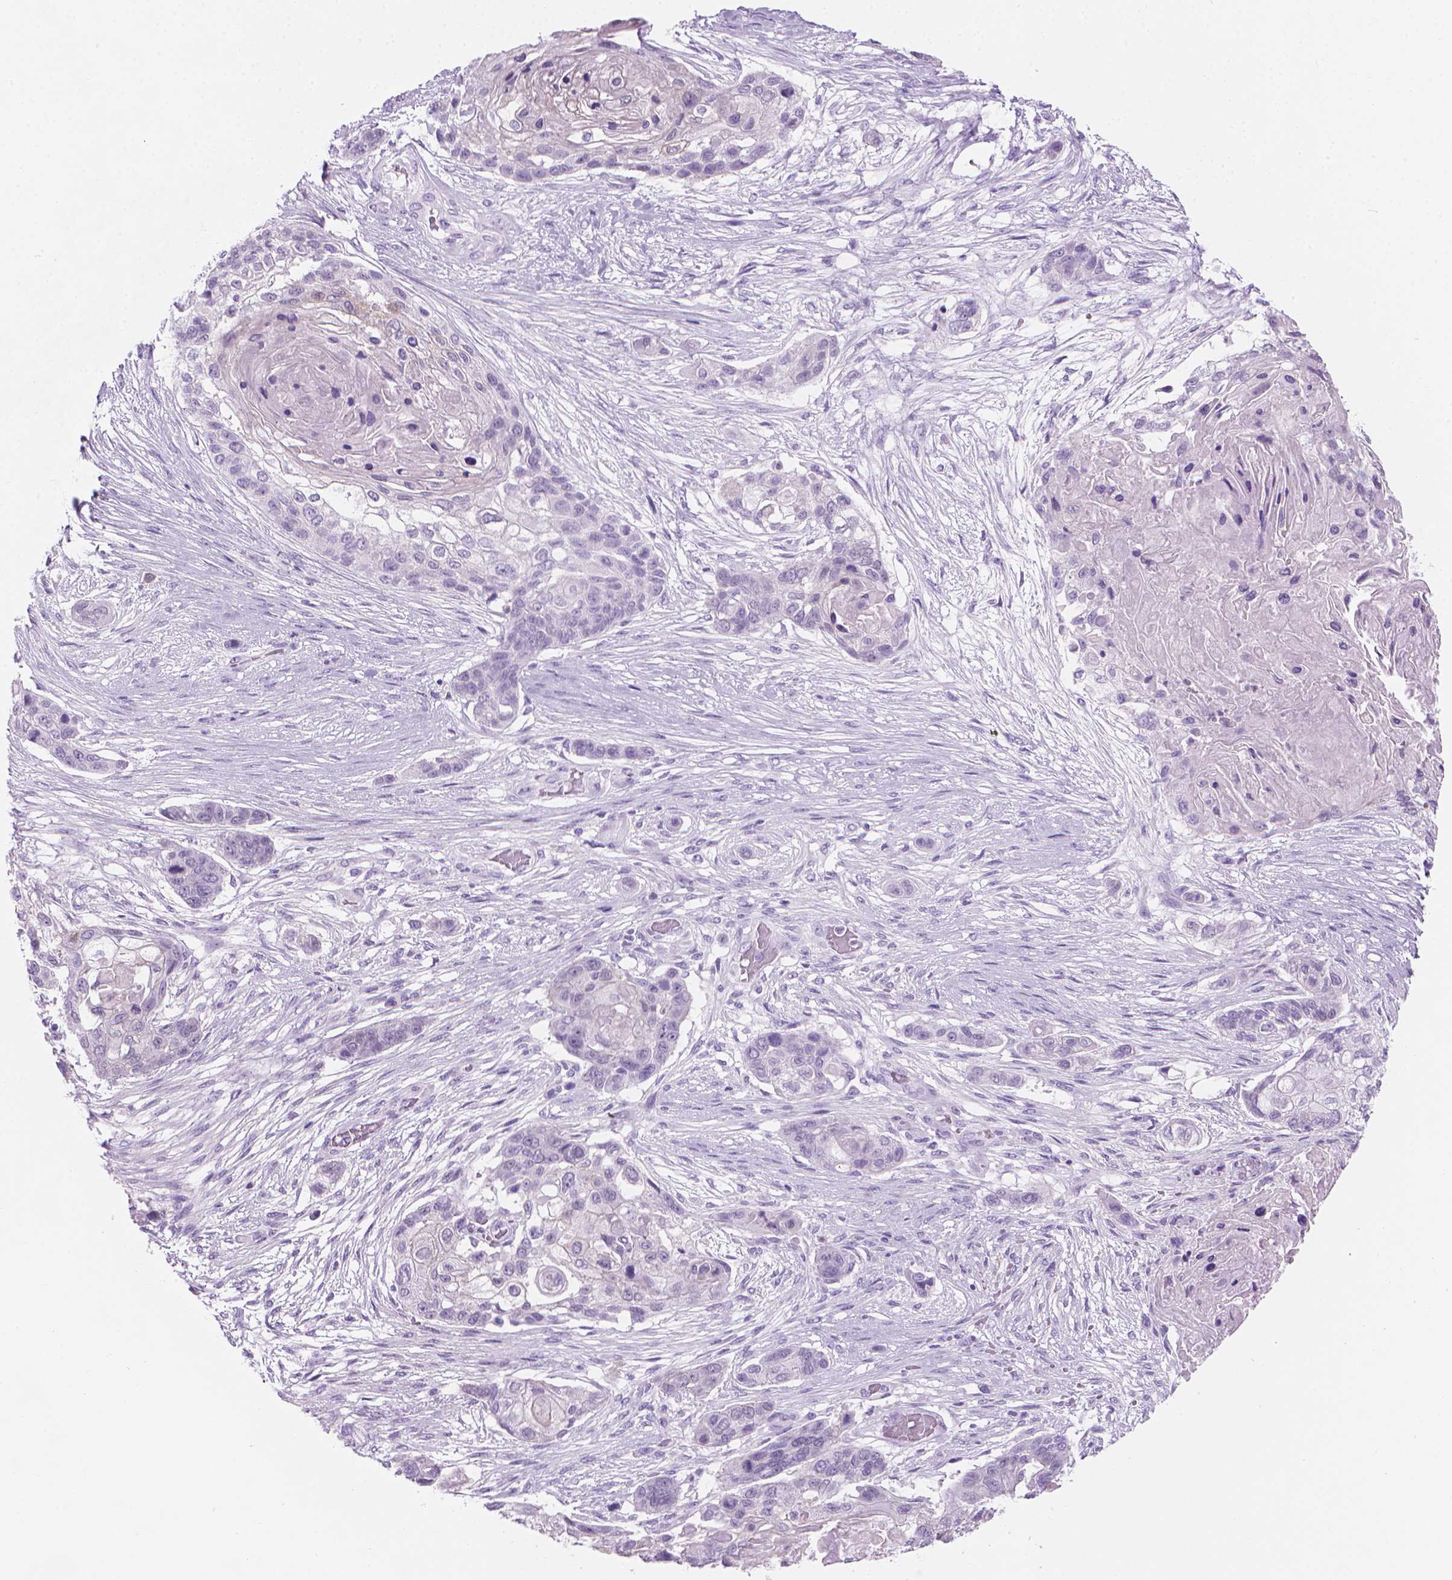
{"staining": {"intensity": "negative", "quantity": "none", "location": "none"}, "tissue": "lung cancer", "cell_type": "Tumor cells", "image_type": "cancer", "snomed": [{"axis": "morphology", "description": "Squamous cell carcinoma, NOS"}, {"axis": "topography", "description": "Lung"}], "caption": "This is an immunohistochemistry image of human squamous cell carcinoma (lung). There is no expression in tumor cells.", "gene": "TTC29", "patient": {"sex": "male", "age": 69}}